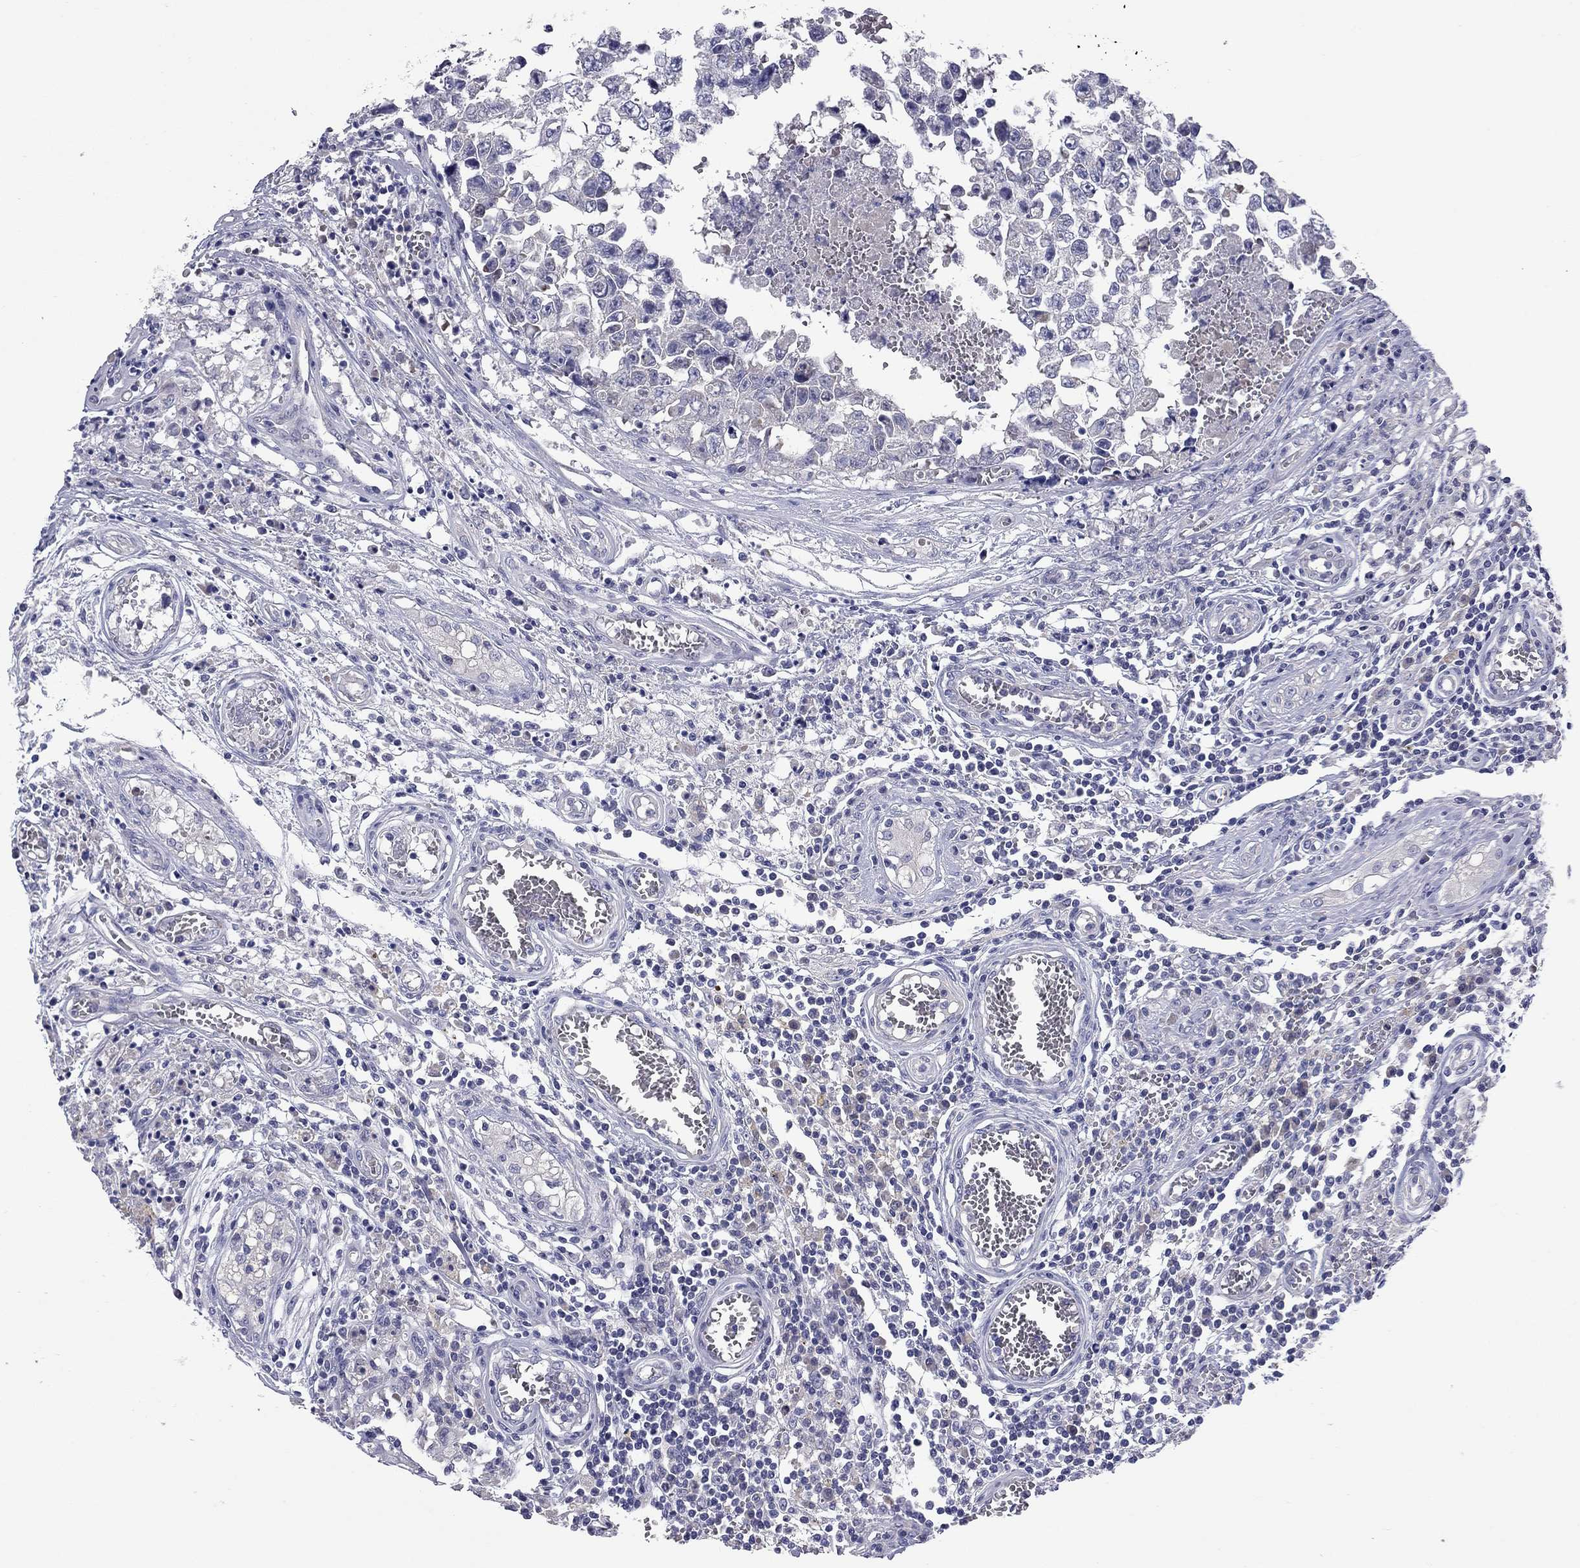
{"staining": {"intensity": "negative", "quantity": "none", "location": "none"}, "tissue": "testis cancer", "cell_type": "Tumor cells", "image_type": "cancer", "snomed": [{"axis": "morphology", "description": "Carcinoma, Embryonal, NOS"}, {"axis": "topography", "description": "Testis"}], "caption": "Immunohistochemical staining of human embryonal carcinoma (testis) displays no significant expression in tumor cells.", "gene": "UNC119B", "patient": {"sex": "male", "age": 36}}